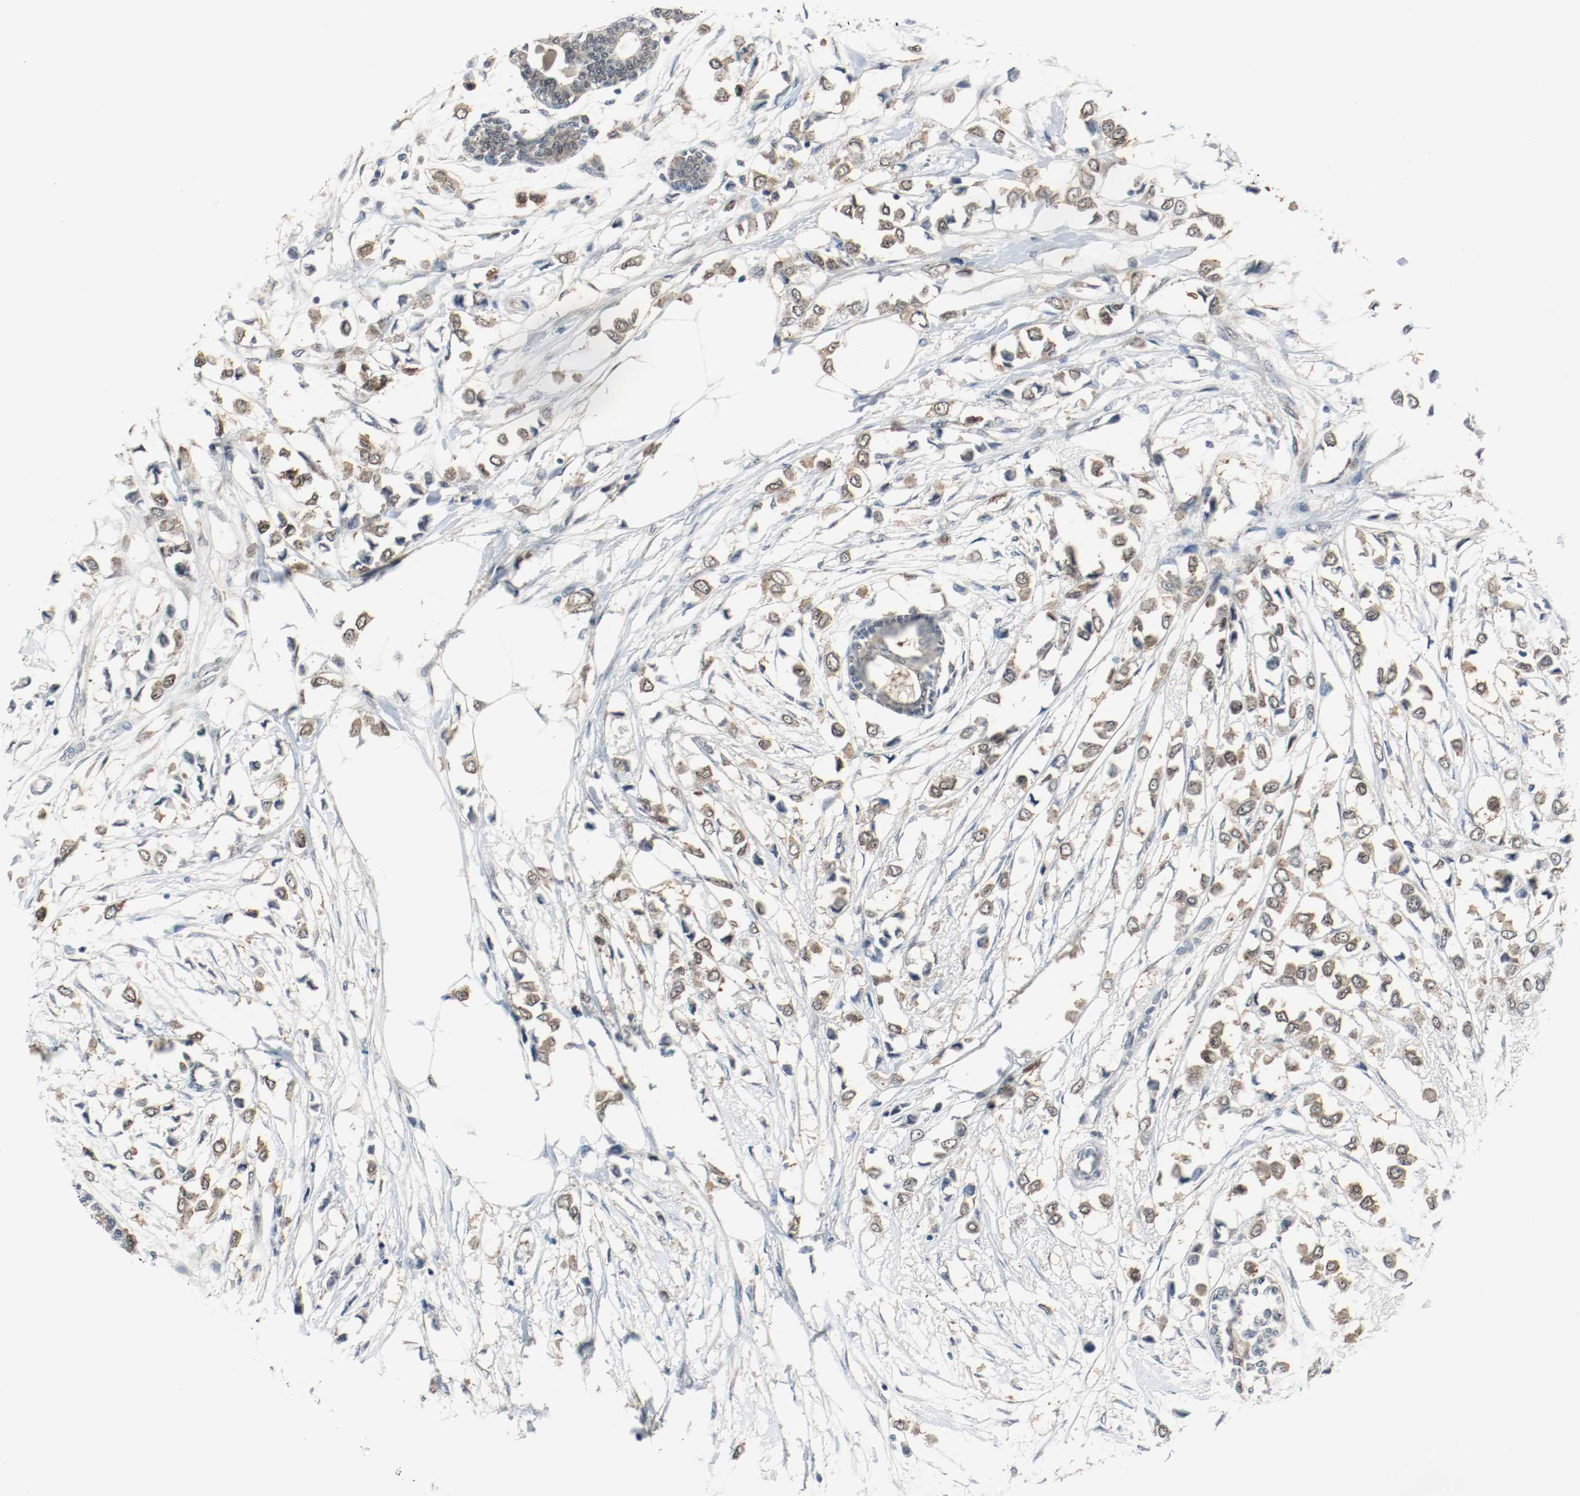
{"staining": {"intensity": "weak", "quantity": ">75%", "location": "cytoplasmic/membranous,nuclear"}, "tissue": "breast cancer", "cell_type": "Tumor cells", "image_type": "cancer", "snomed": [{"axis": "morphology", "description": "Lobular carcinoma"}, {"axis": "topography", "description": "Breast"}], "caption": "A high-resolution image shows immunohistochemistry staining of breast cancer, which reveals weak cytoplasmic/membranous and nuclear expression in approximately >75% of tumor cells. (DAB (3,3'-diaminobenzidine) IHC with brightfield microscopy, high magnification).", "gene": "PPME1", "patient": {"sex": "female", "age": 51}}